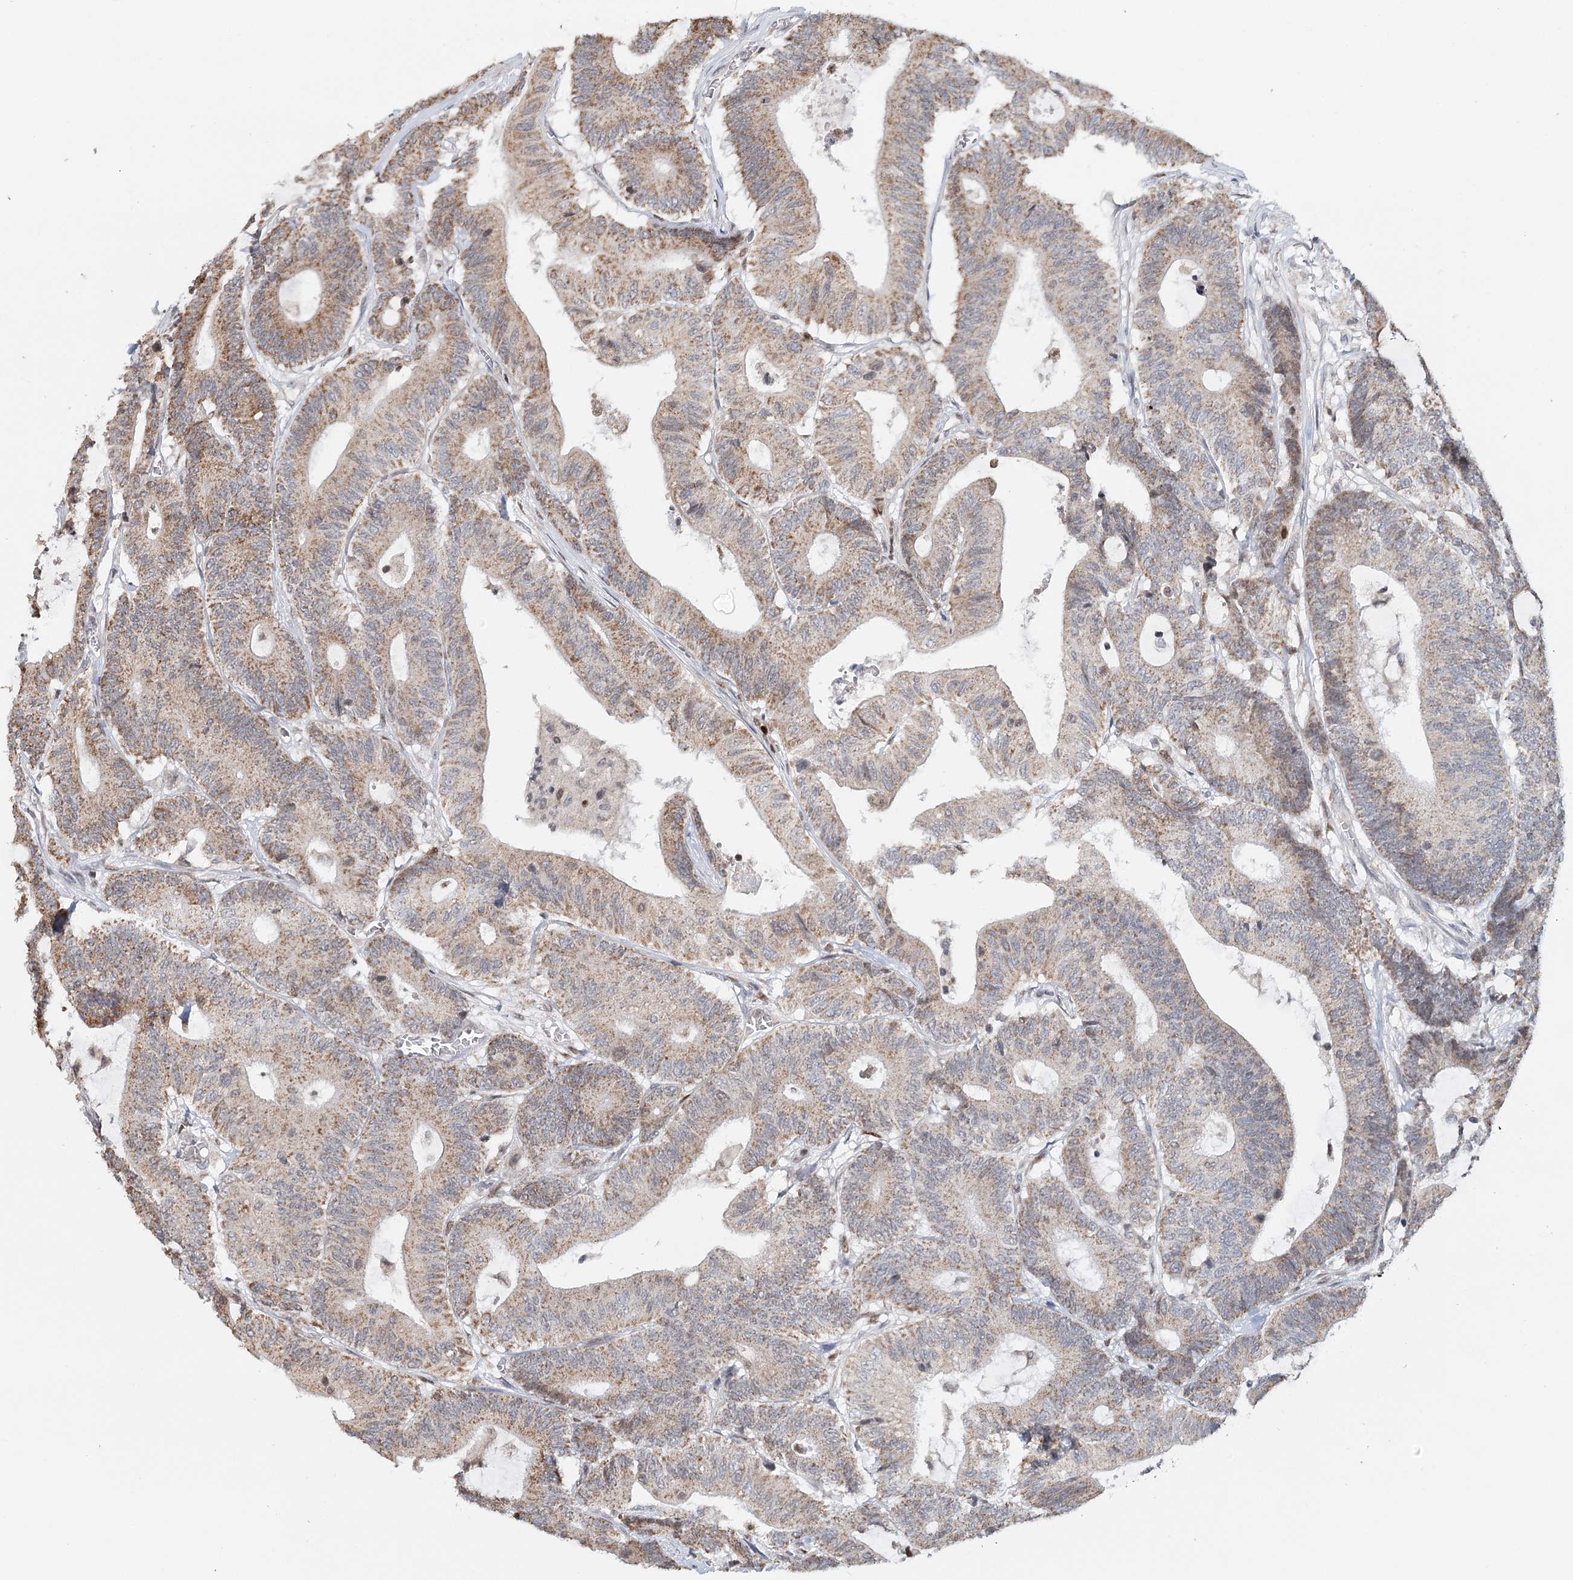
{"staining": {"intensity": "weak", "quantity": ">75%", "location": "cytoplasmic/membranous"}, "tissue": "colorectal cancer", "cell_type": "Tumor cells", "image_type": "cancer", "snomed": [{"axis": "morphology", "description": "Adenocarcinoma, NOS"}, {"axis": "topography", "description": "Colon"}], "caption": "DAB immunohistochemical staining of human adenocarcinoma (colorectal) reveals weak cytoplasmic/membranous protein staining in about >75% of tumor cells.", "gene": "ICOS", "patient": {"sex": "female", "age": 84}}